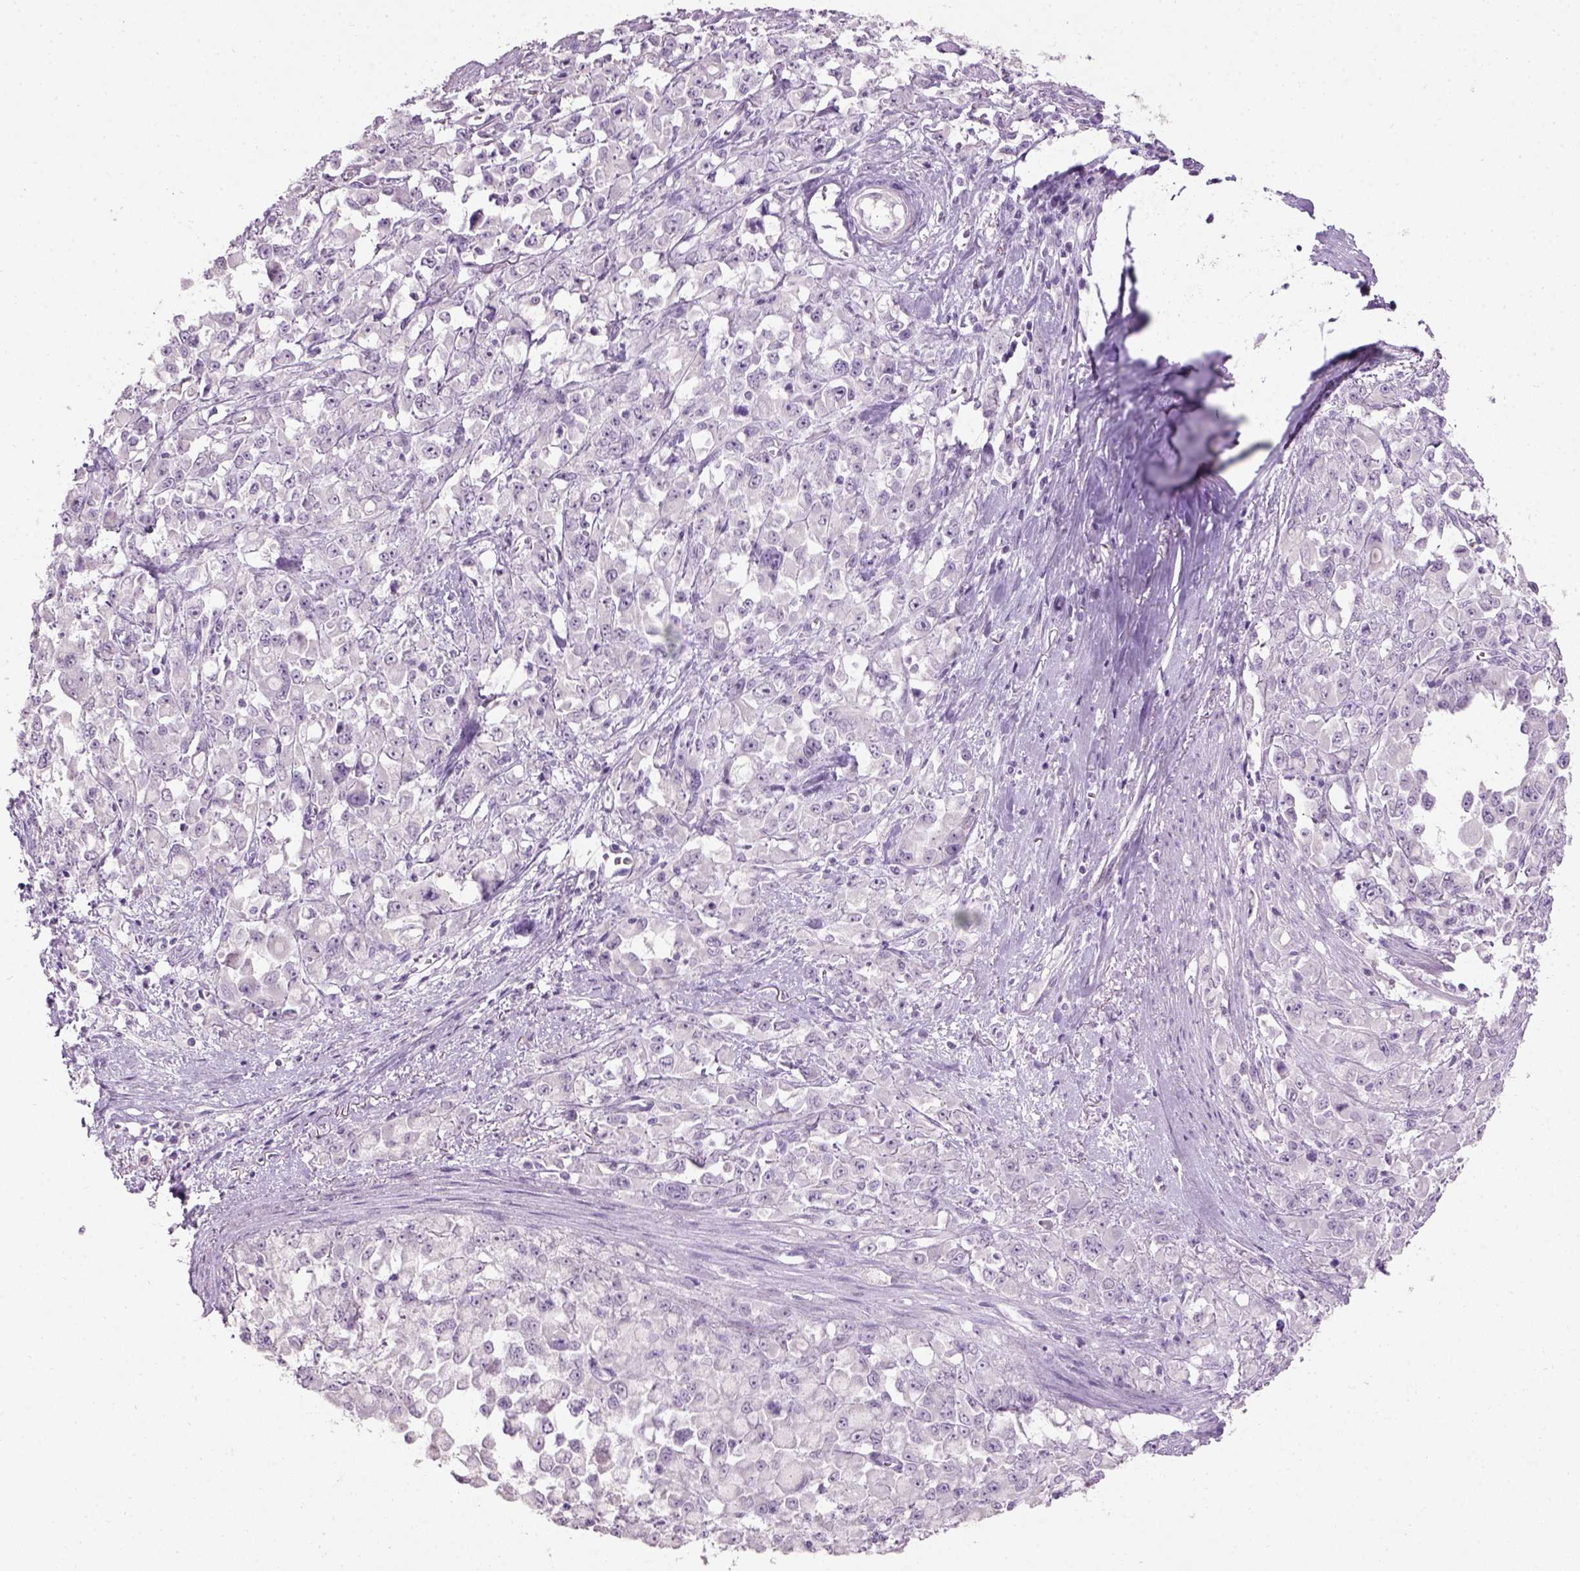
{"staining": {"intensity": "negative", "quantity": "none", "location": "none"}, "tissue": "stomach cancer", "cell_type": "Tumor cells", "image_type": "cancer", "snomed": [{"axis": "morphology", "description": "Adenocarcinoma, NOS"}, {"axis": "topography", "description": "Stomach"}], "caption": "Micrograph shows no protein positivity in tumor cells of adenocarcinoma (stomach) tissue.", "gene": "GABRB2", "patient": {"sex": "female", "age": 76}}